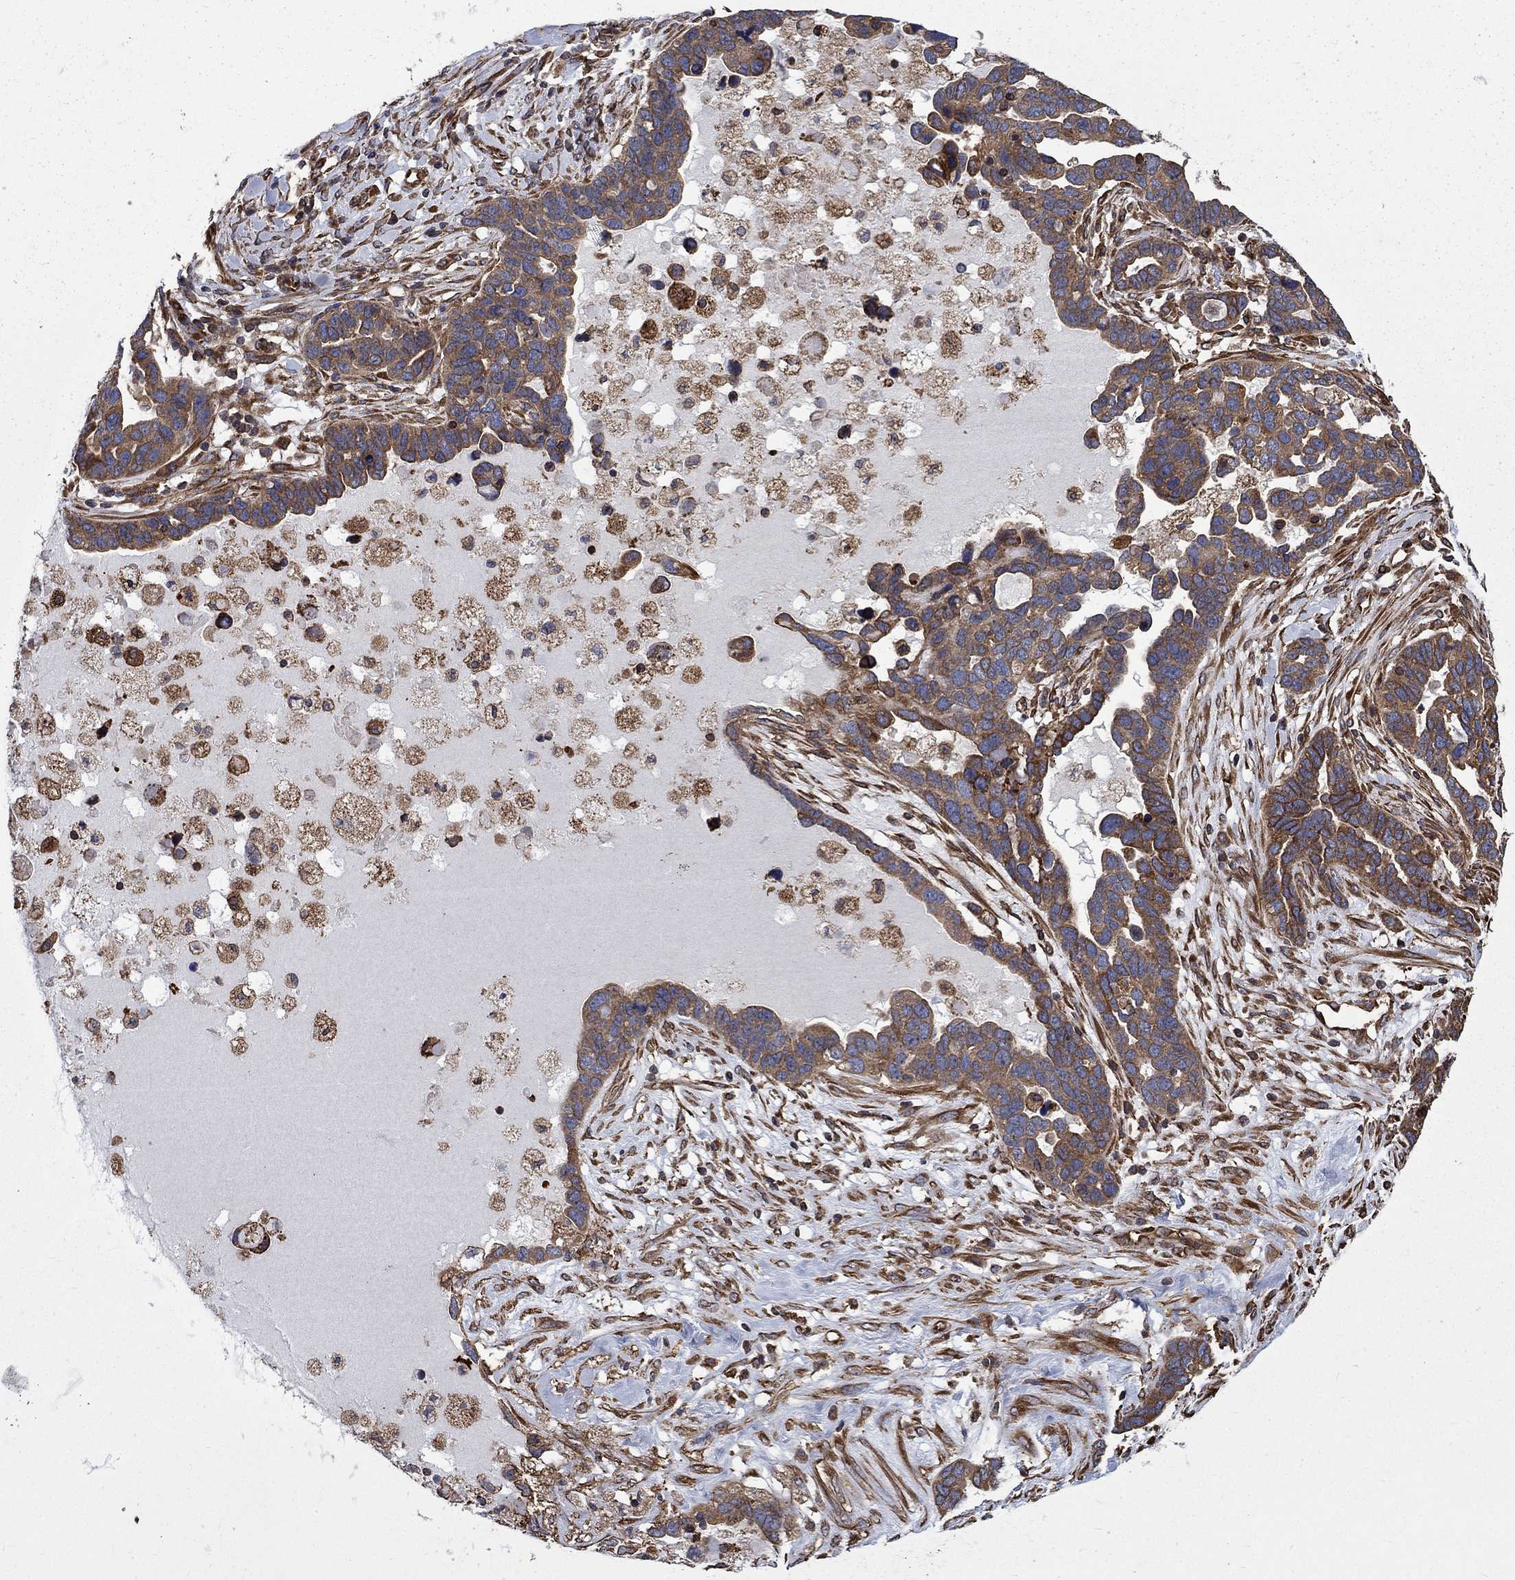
{"staining": {"intensity": "moderate", "quantity": ">75%", "location": "cytoplasmic/membranous"}, "tissue": "ovarian cancer", "cell_type": "Tumor cells", "image_type": "cancer", "snomed": [{"axis": "morphology", "description": "Cystadenocarcinoma, serous, NOS"}, {"axis": "topography", "description": "Ovary"}], "caption": "This image reveals immunohistochemistry staining of human ovarian cancer (serous cystadenocarcinoma), with medium moderate cytoplasmic/membranous expression in about >75% of tumor cells.", "gene": "CUTC", "patient": {"sex": "female", "age": 54}}